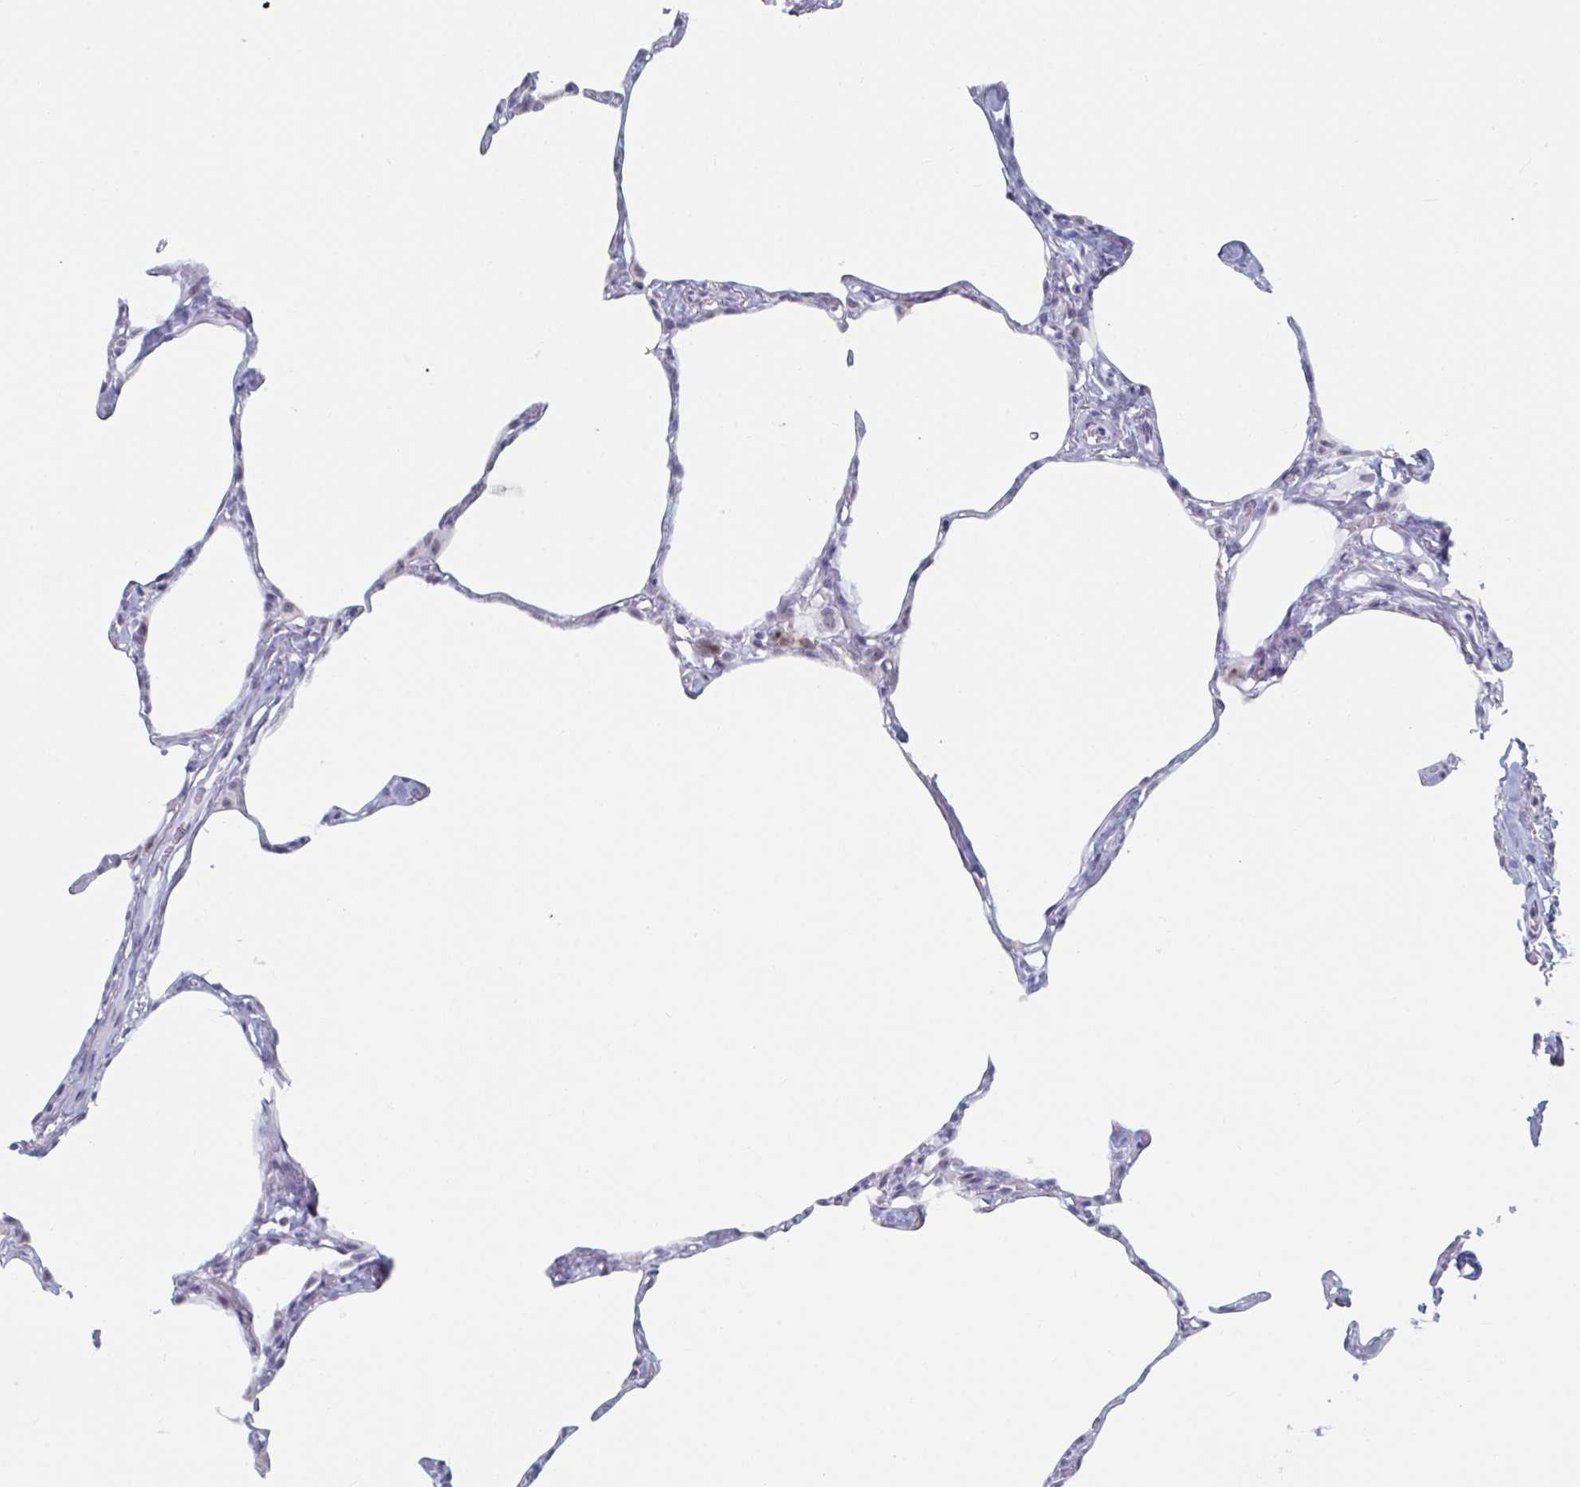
{"staining": {"intensity": "negative", "quantity": "none", "location": "none"}, "tissue": "lung", "cell_type": "Alveolar cells", "image_type": "normal", "snomed": [{"axis": "morphology", "description": "Normal tissue, NOS"}, {"axis": "topography", "description": "Lung"}], "caption": "An immunohistochemistry image of normal lung is shown. There is no staining in alveolar cells of lung.", "gene": "NR1H2", "patient": {"sex": "male", "age": 65}}